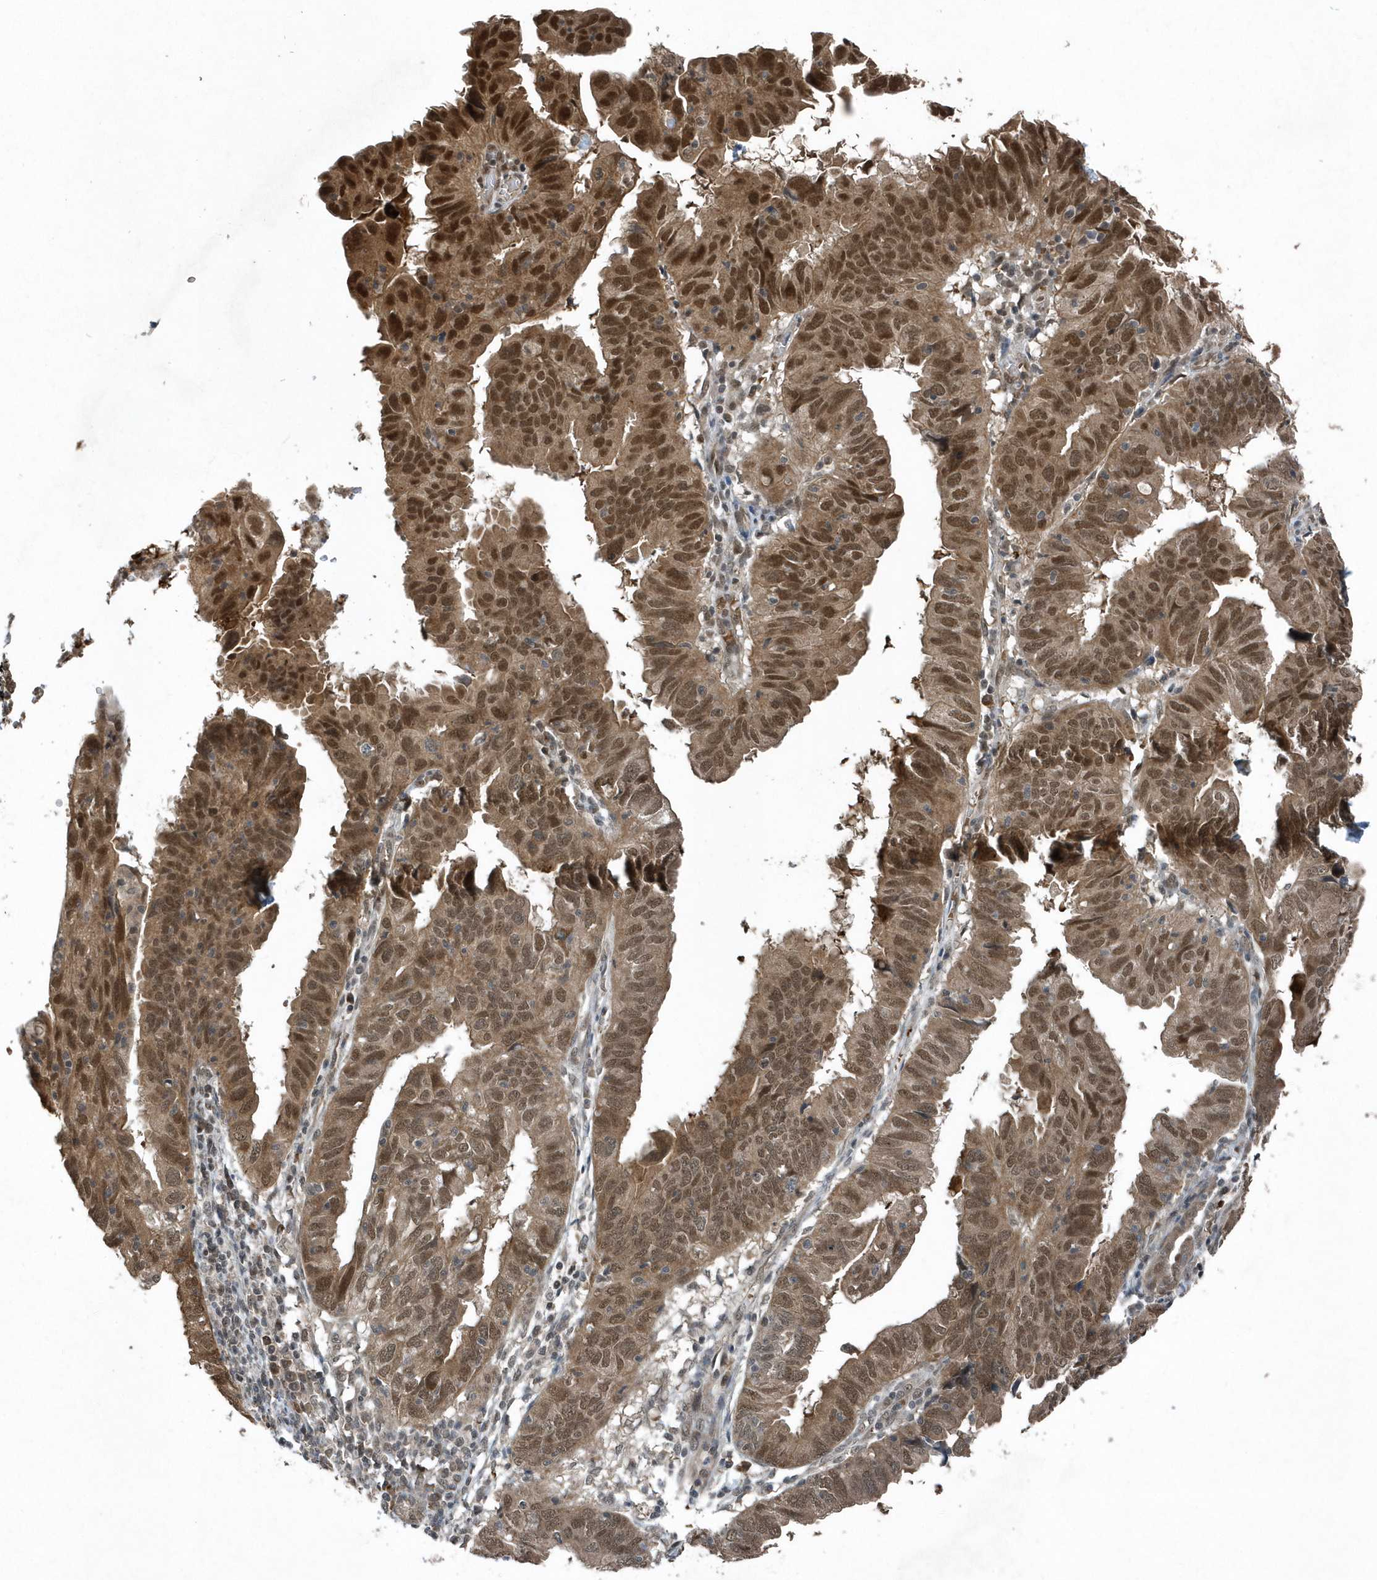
{"staining": {"intensity": "moderate", "quantity": ">75%", "location": "cytoplasmic/membranous,nuclear"}, "tissue": "endometrial cancer", "cell_type": "Tumor cells", "image_type": "cancer", "snomed": [{"axis": "morphology", "description": "Adenocarcinoma, NOS"}, {"axis": "topography", "description": "Uterus"}], "caption": "An immunohistochemistry (IHC) histopathology image of neoplastic tissue is shown. Protein staining in brown shows moderate cytoplasmic/membranous and nuclear positivity in endometrial cancer within tumor cells. (DAB (3,3'-diaminobenzidine) IHC with brightfield microscopy, high magnification).", "gene": "QTRT2", "patient": {"sex": "female", "age": 77}}